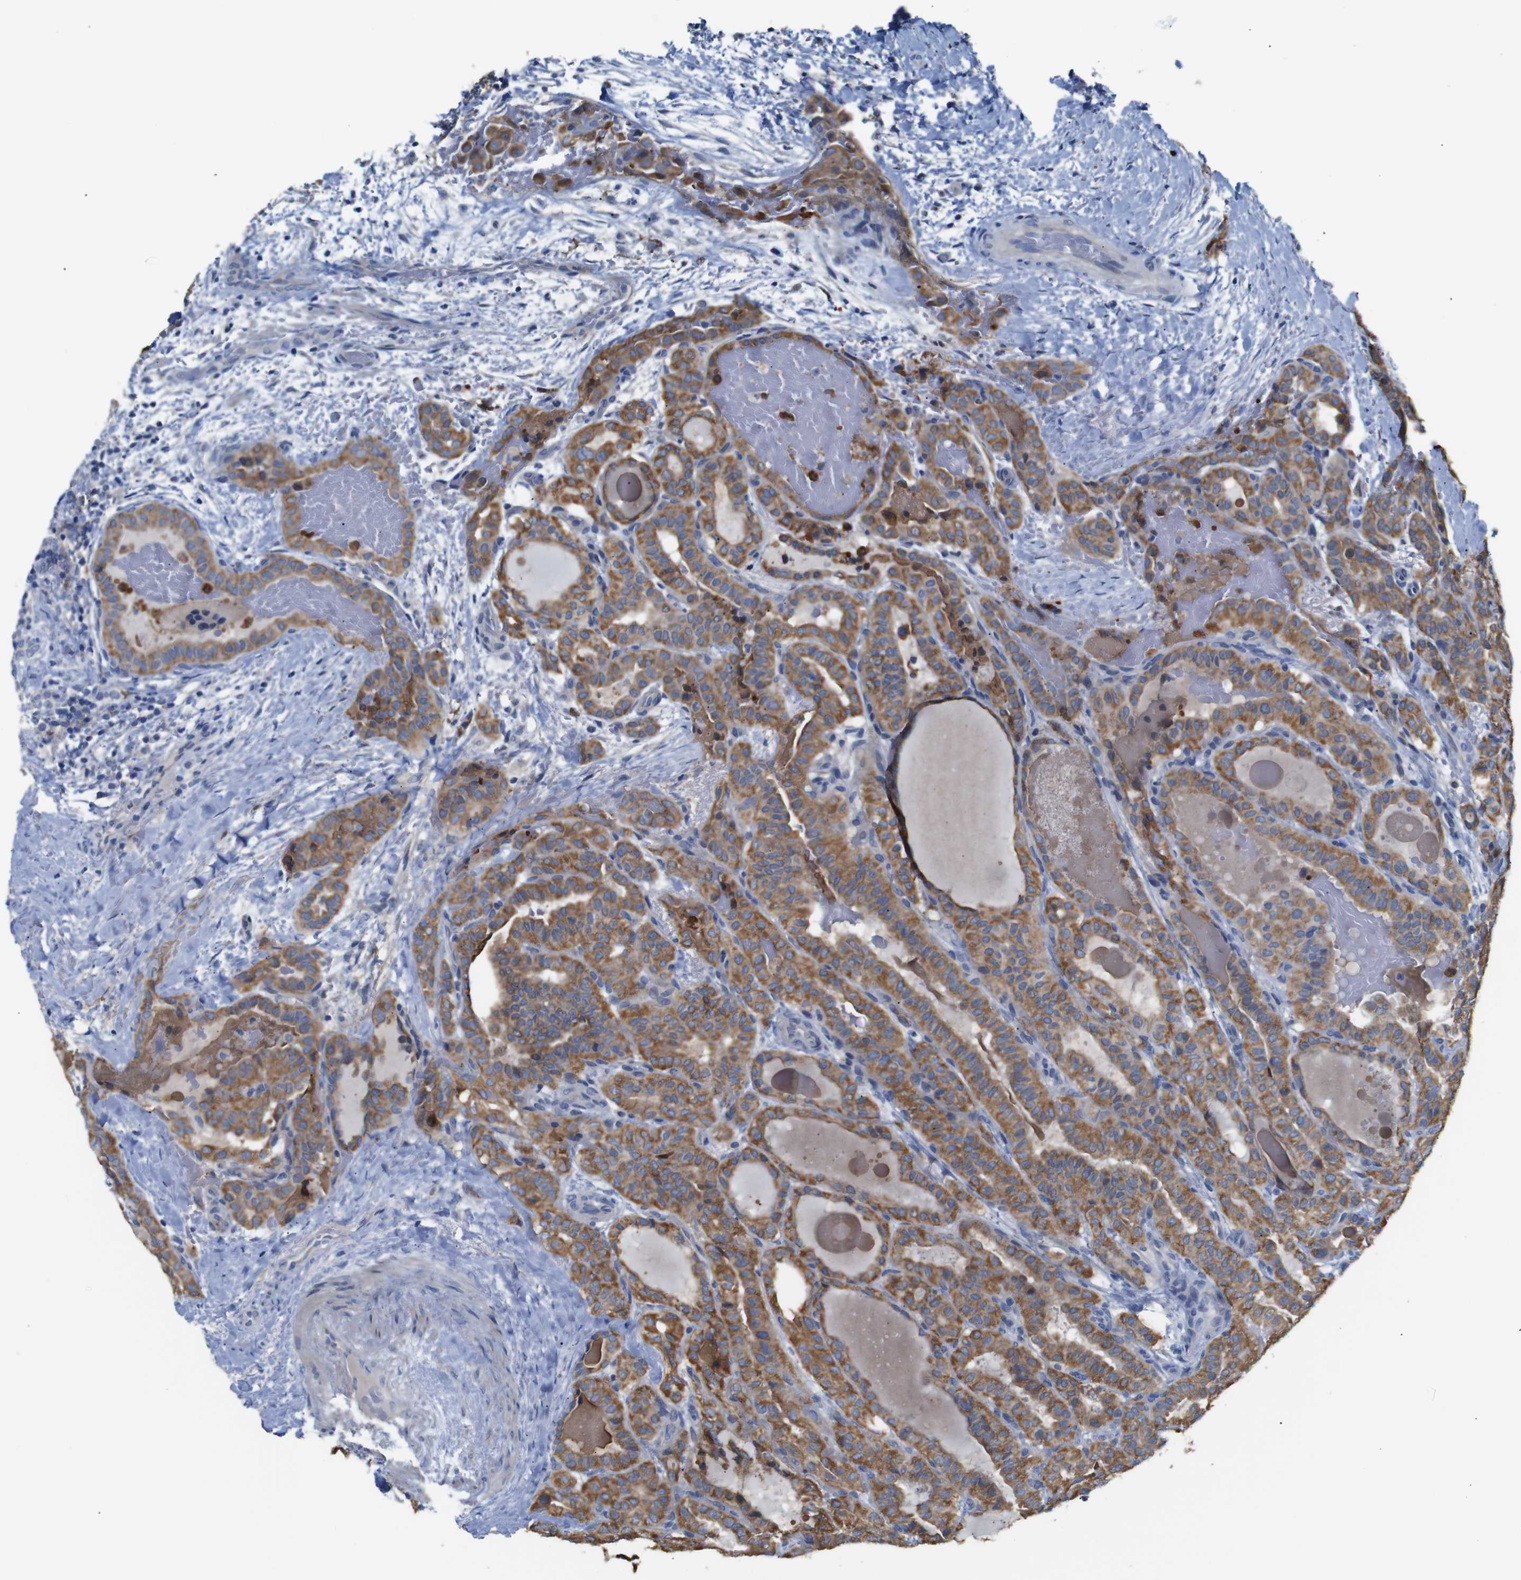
{"staining": {"intensity": "moderate", "quantity": ">75%", "location": "cytoplasmic/membranous"}, "tissue": "thyroid cancer", "cell_type": "Tumor cells", "image_type": "cancer", "snomed": [{"axis": "morphology", "description": "Papillary adenocarcinoma, NOS"}, {"axis": "topography", "description": "Thyroid gland"}], "caption": "DAB (3,3'-diaminobenzidine) immunohistochemical staining of human papillary adenocarcinoma (thyroid) displays moderate cytoplasmic/membranous protein expression in about >75% of tumor cells. (DAB (3,3'-diaminobenzidine) = brown stain, brightfield microscopy at high magnification).", "gene": "ALOX15", "patient": {"sex": "male", "age": 77}}